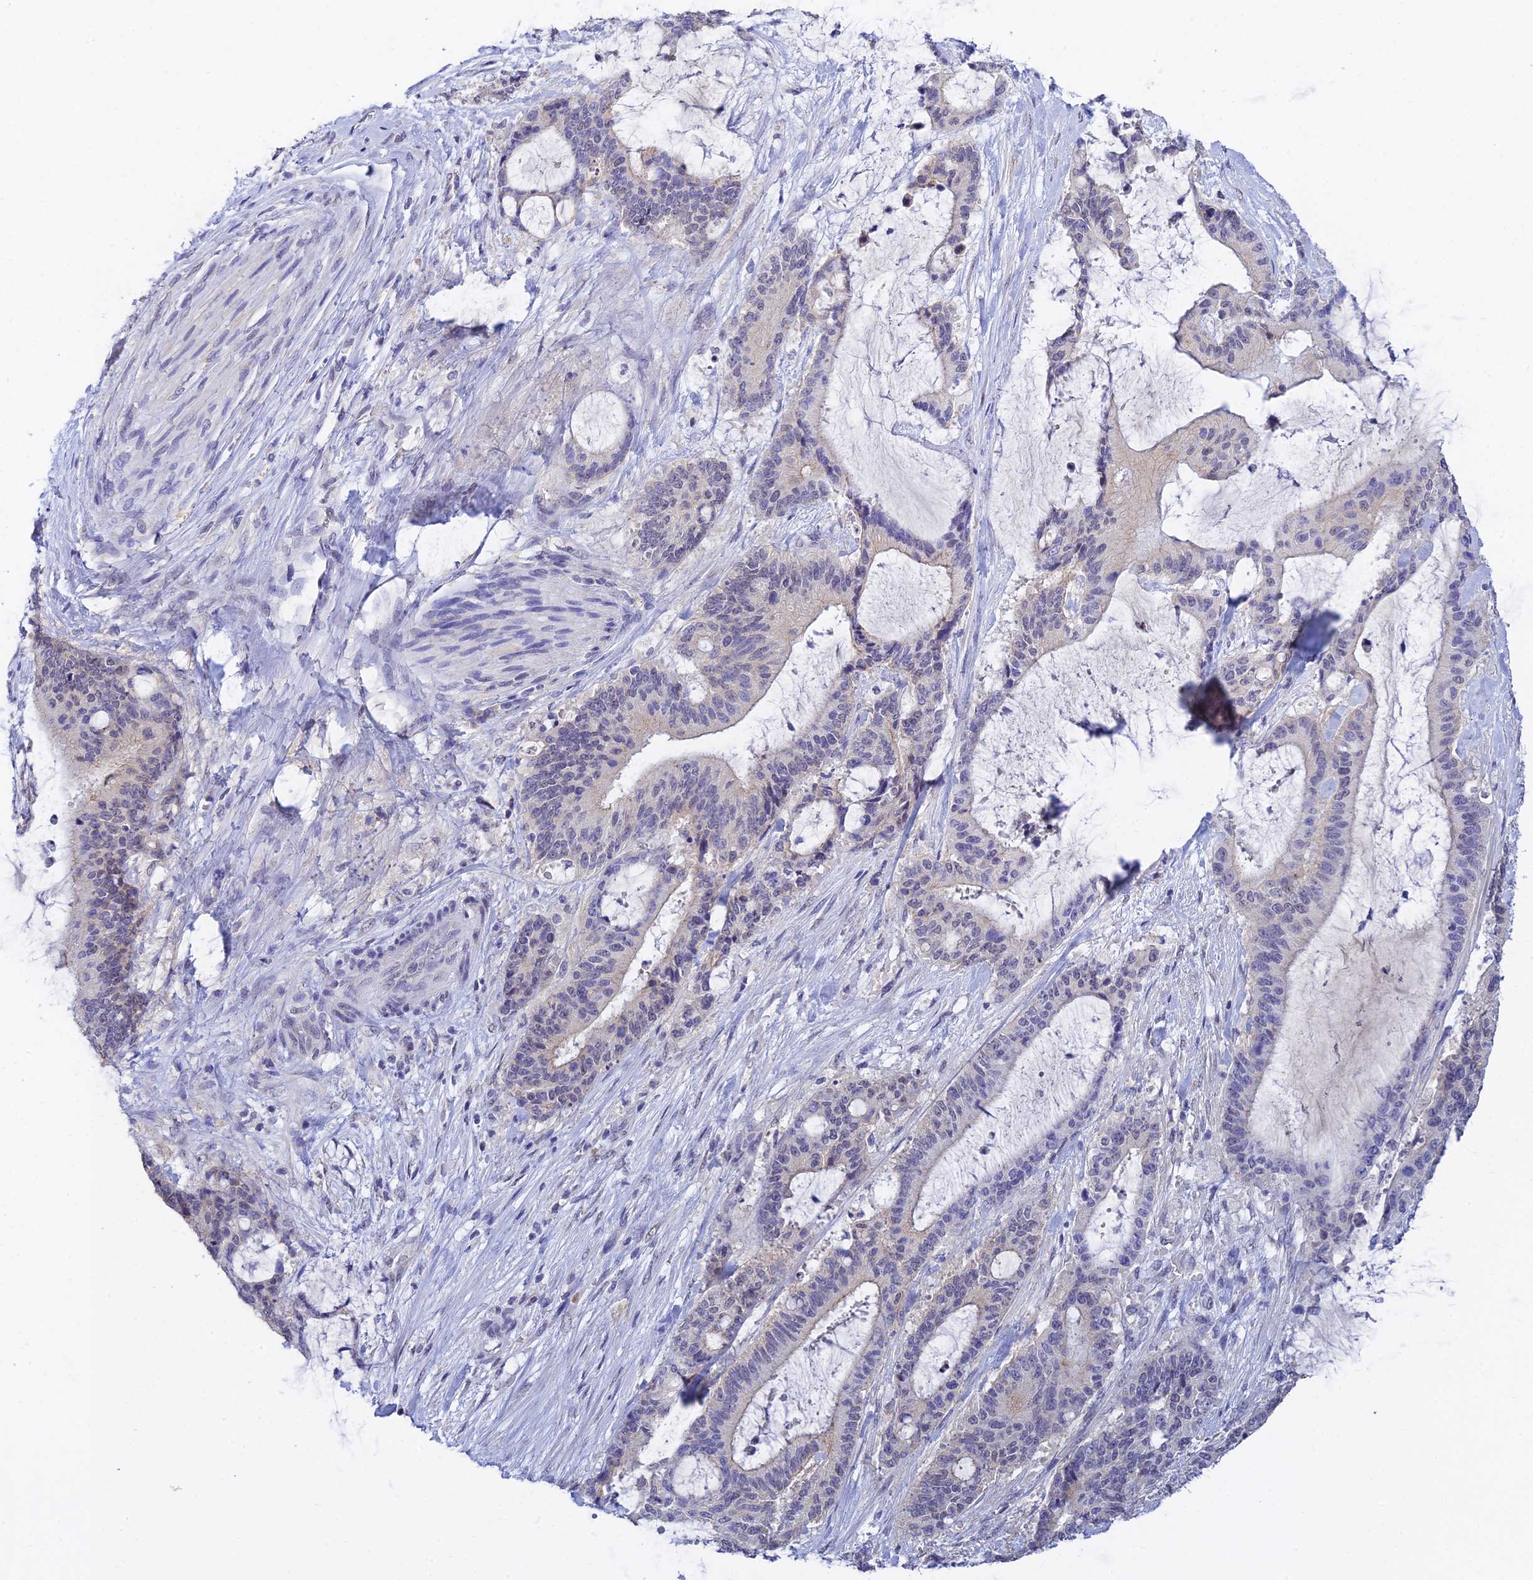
{"staining": {"intensity": "negative", "quantity": "none", "location": "none"}, "tissue": "liver cancer", "cell_type": "Tumor cells", "image_type": "cancer", "snomed": [{"axis": "morphology", "description": "Normal tissue, NOS"}, {"axis": "morphology", "description": "Cholangiocarcinoma"}, {"axis": "topography", "description": "Liver"}, {"axis": "topography", "description": "Peripheral nerve tissue"}], "caption": "Immunohistochemistry micrograph of liver cancer stained for a protein (brown), which displays no staining in tumor cells.", "gene": "HOXB1", "patient": {"sex": "female", "age": 73}}